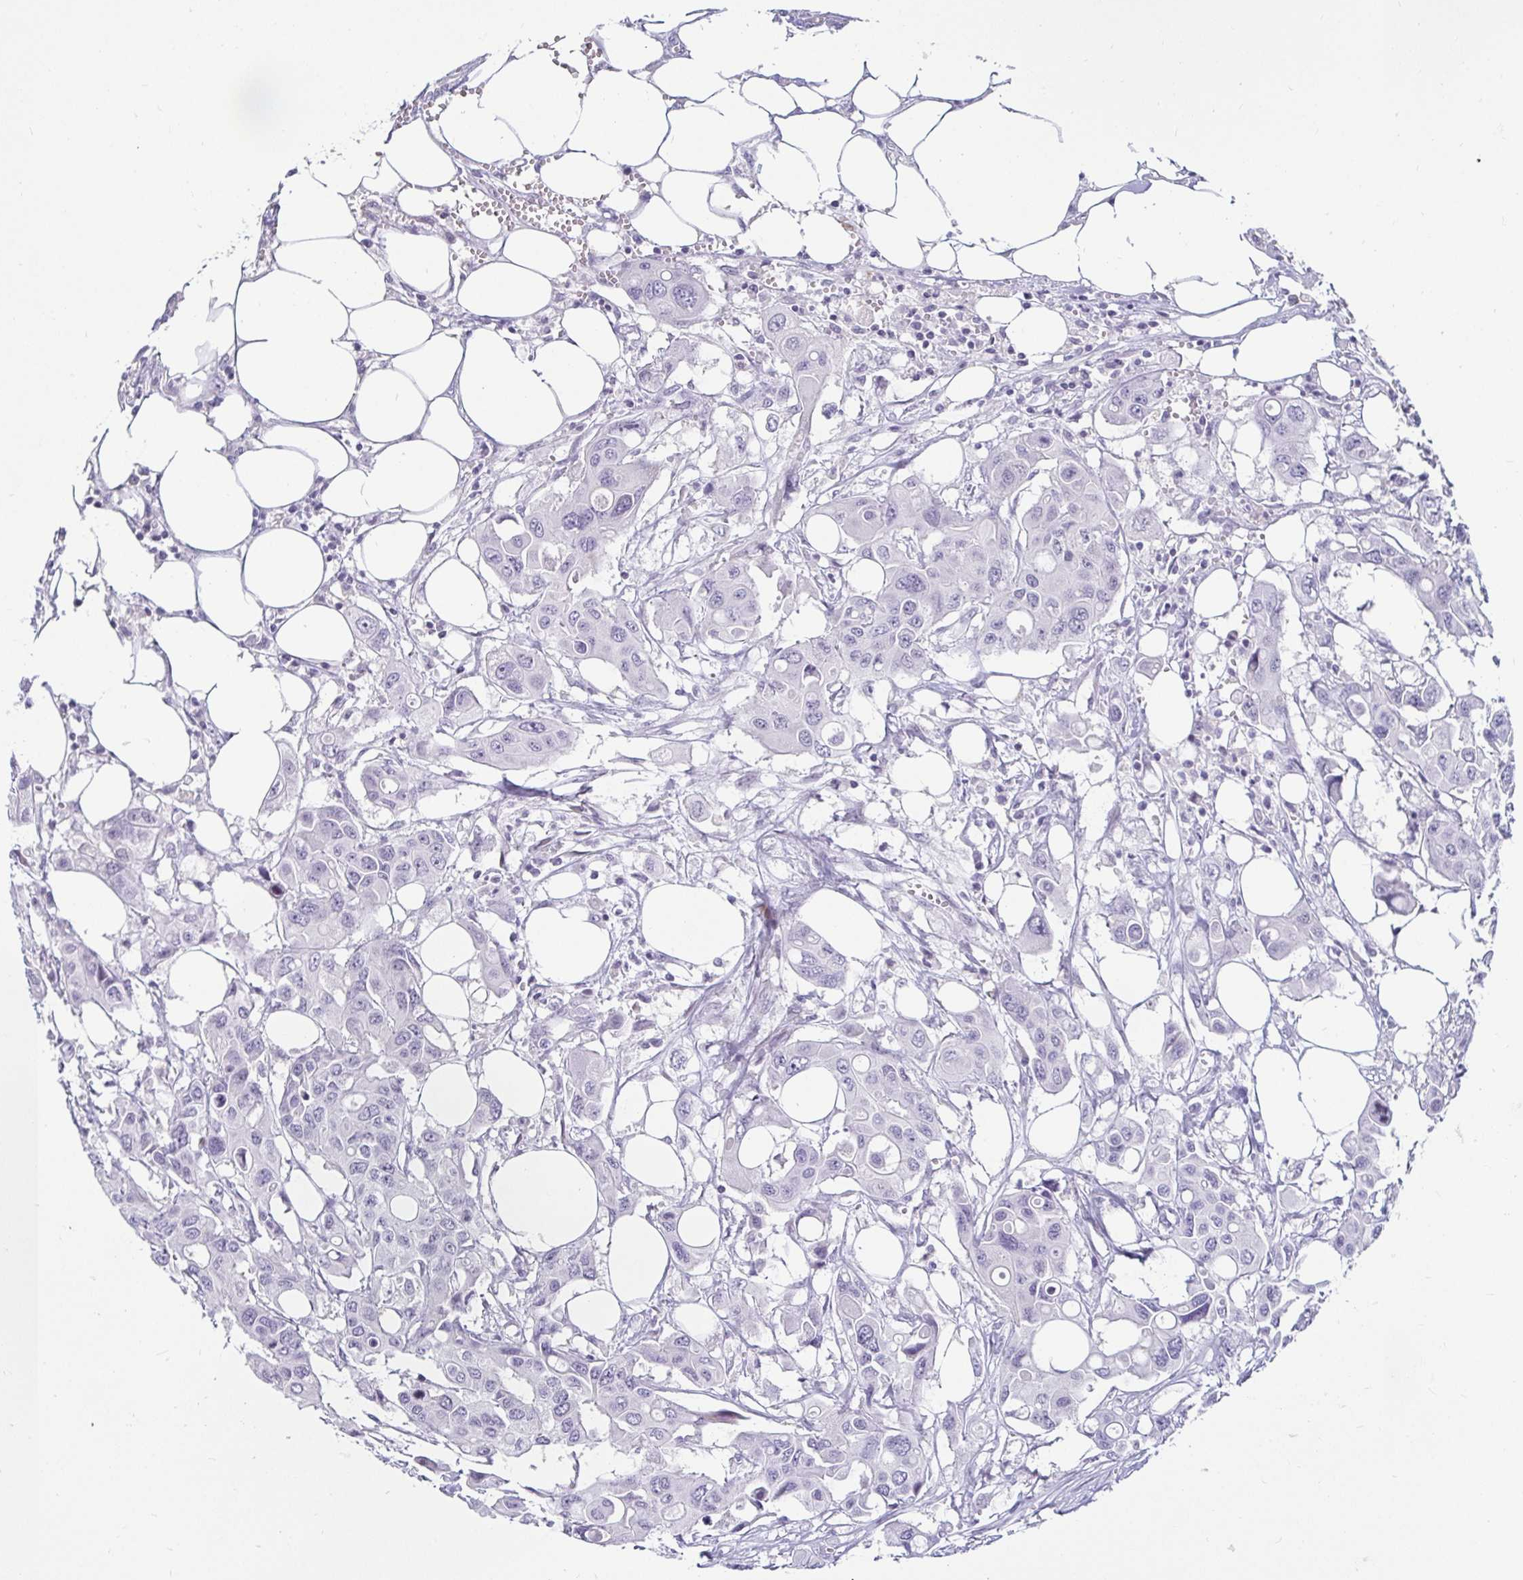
{"staining": {"intensity": "negative", "quantity": "none", "location": "none"}, "tissue": "colorectal cancer", "cell_type": "Tumor cells", "image_type": "cancer", "snomed": [{"axis": "morphology", "description": "Adenocarcinoma, NOS"}, {"axis": "topography", "description": "Colon"}], "caption": "IHC of human colorectal cancer displays no staining in tumor cells.", "gene": "CR2", "patient": {"sex": "male", "age": 77}}